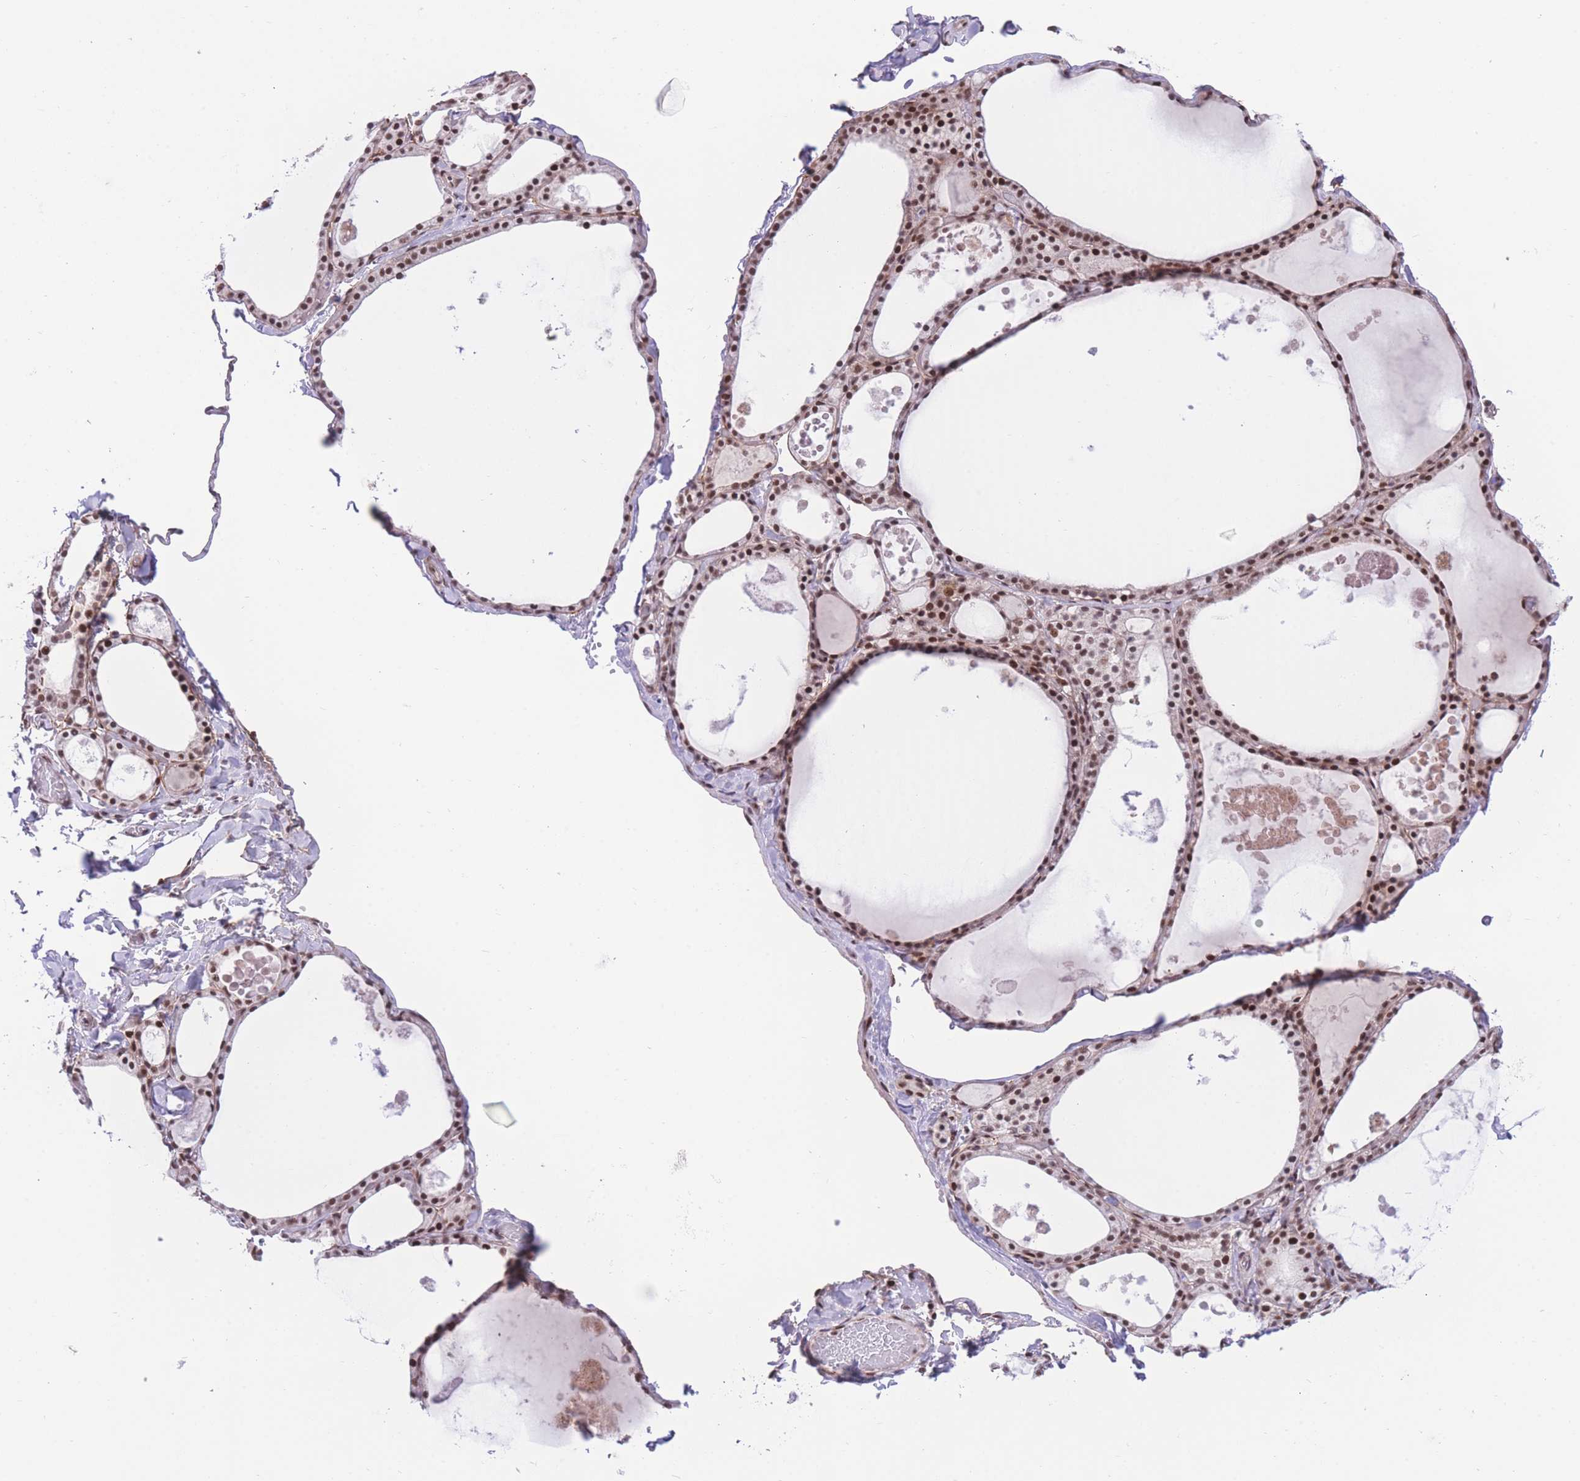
{"staining": {"intensity": "strong", "quantity": ">75%", "location": "nuclear"}, "tissue": "thyroid gland", "cell_type": "Glandular cells", "image_type": "normal", "snomed": [{"axis": "morphology", "description": "Normal tissue, NOS"}, {"axis": "topography", "description": "Thyroid gland"}], "caption": "Immunohistochemistry (IHC) micrograph of unremarkable thyroid gland: thyroid gland stained using immunohistochemistry (IHC) displays high levels of strong protein expression localized specifically in the nuclear of glandular cells, appearing as a nuclear brown color.", "gene": "PCIF1", "patient": {"sex": "male", "age": 56}}